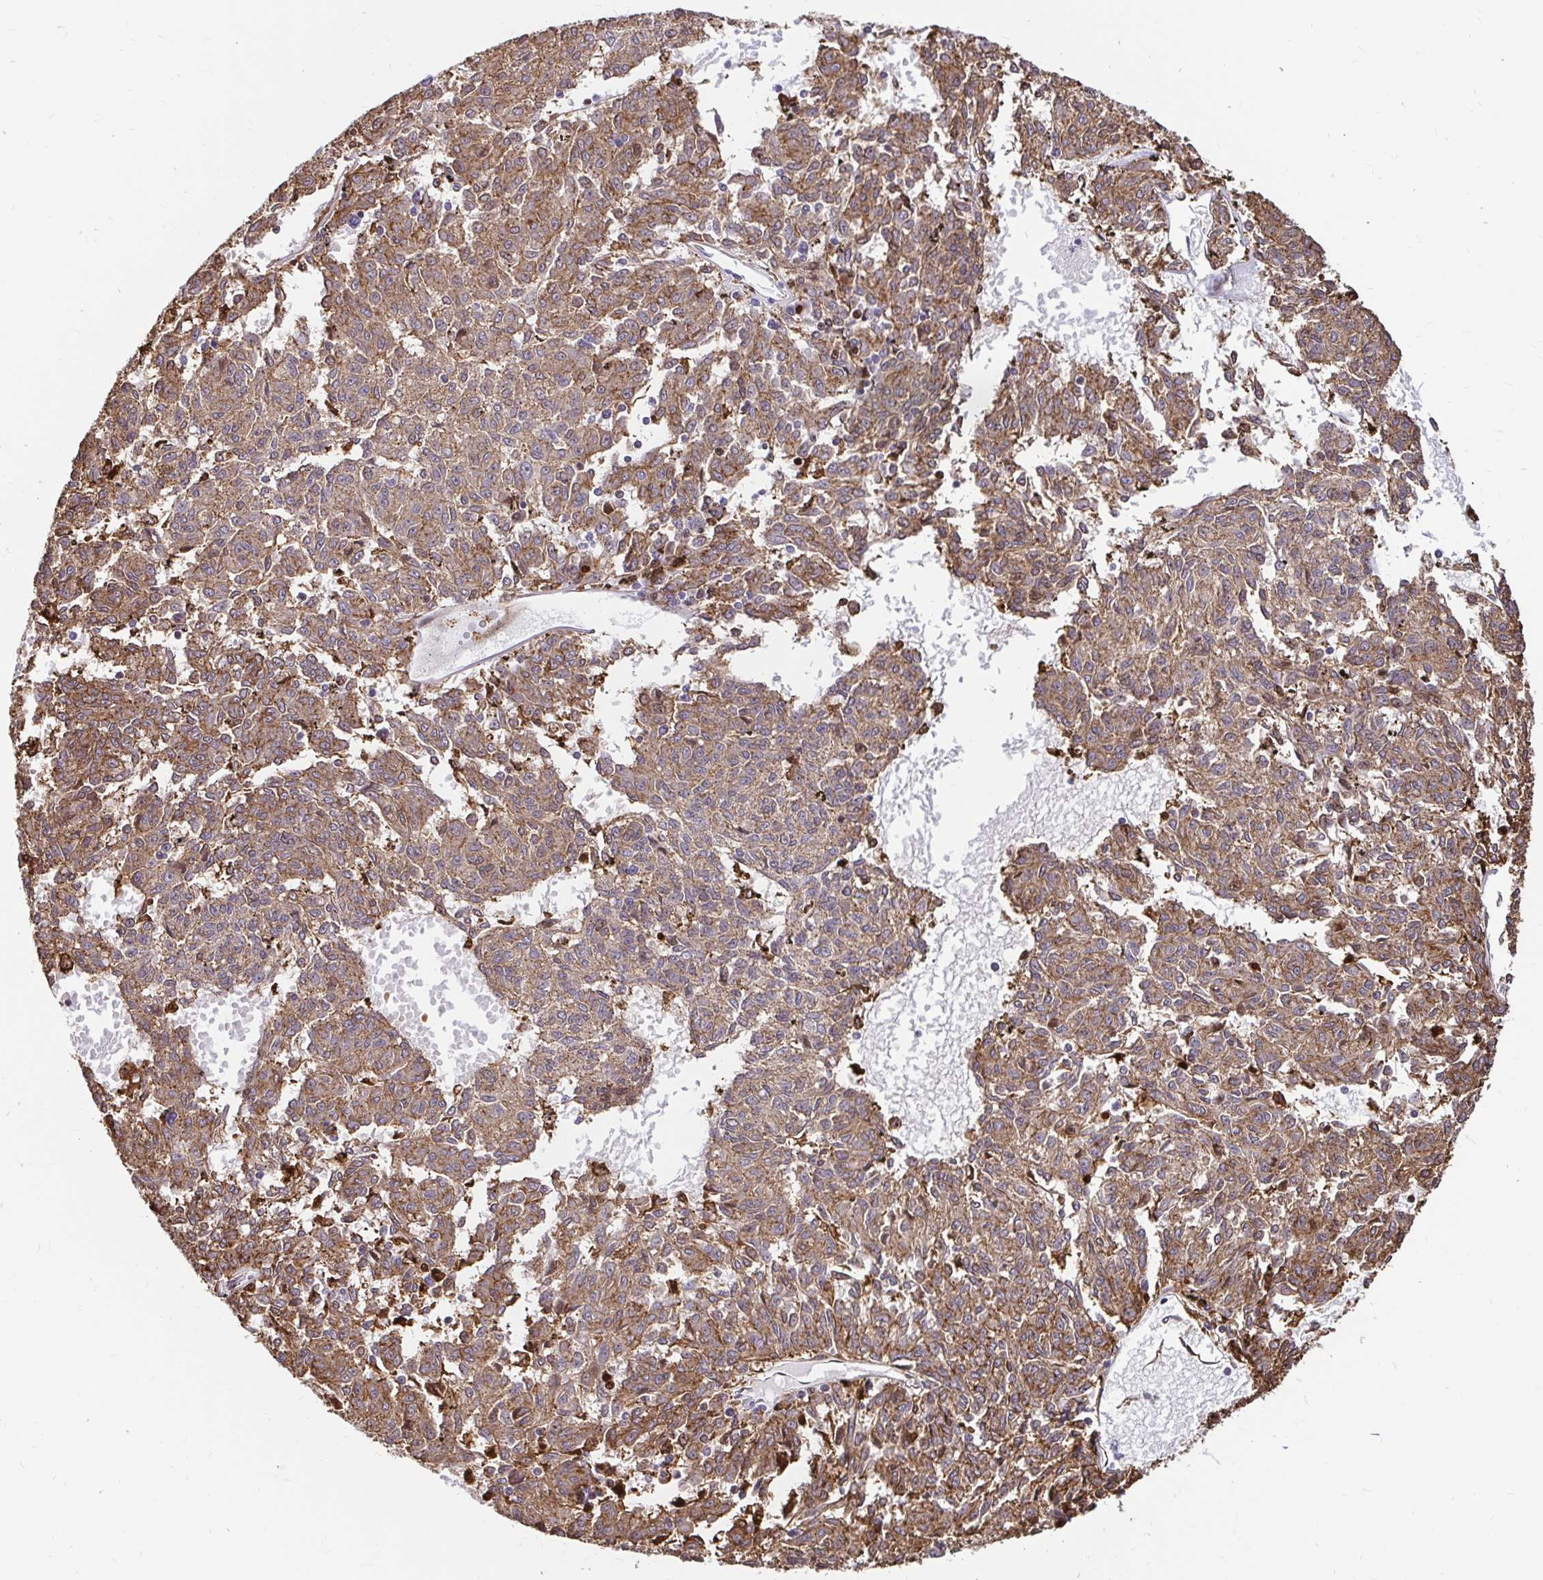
{"staining": {"intensity": "moderate", "quantity": ">75%", "location": "cytoplasmic/membranous,nuclear"}, "tissue": "melanoma", "cell_type": "Tumor cells", "image_type": "cancer", "snomed": [{"axis": "morphology", "description": "Malignant melanoma, NOS"}, {"axis": "topography", "description": "Skin"}], "caption": "Protein expression analysis of human malignant melanoma reveals moderate cytoplasmic/membranous and nuclear staining in approximately >75% of tumor cells. (Stains: DAB in brown, nuclei in blue, Microscopy: brightfield microscopy at high magnification).", "gene": "GSN", "patient": {"sex": "female", "age": 72}}